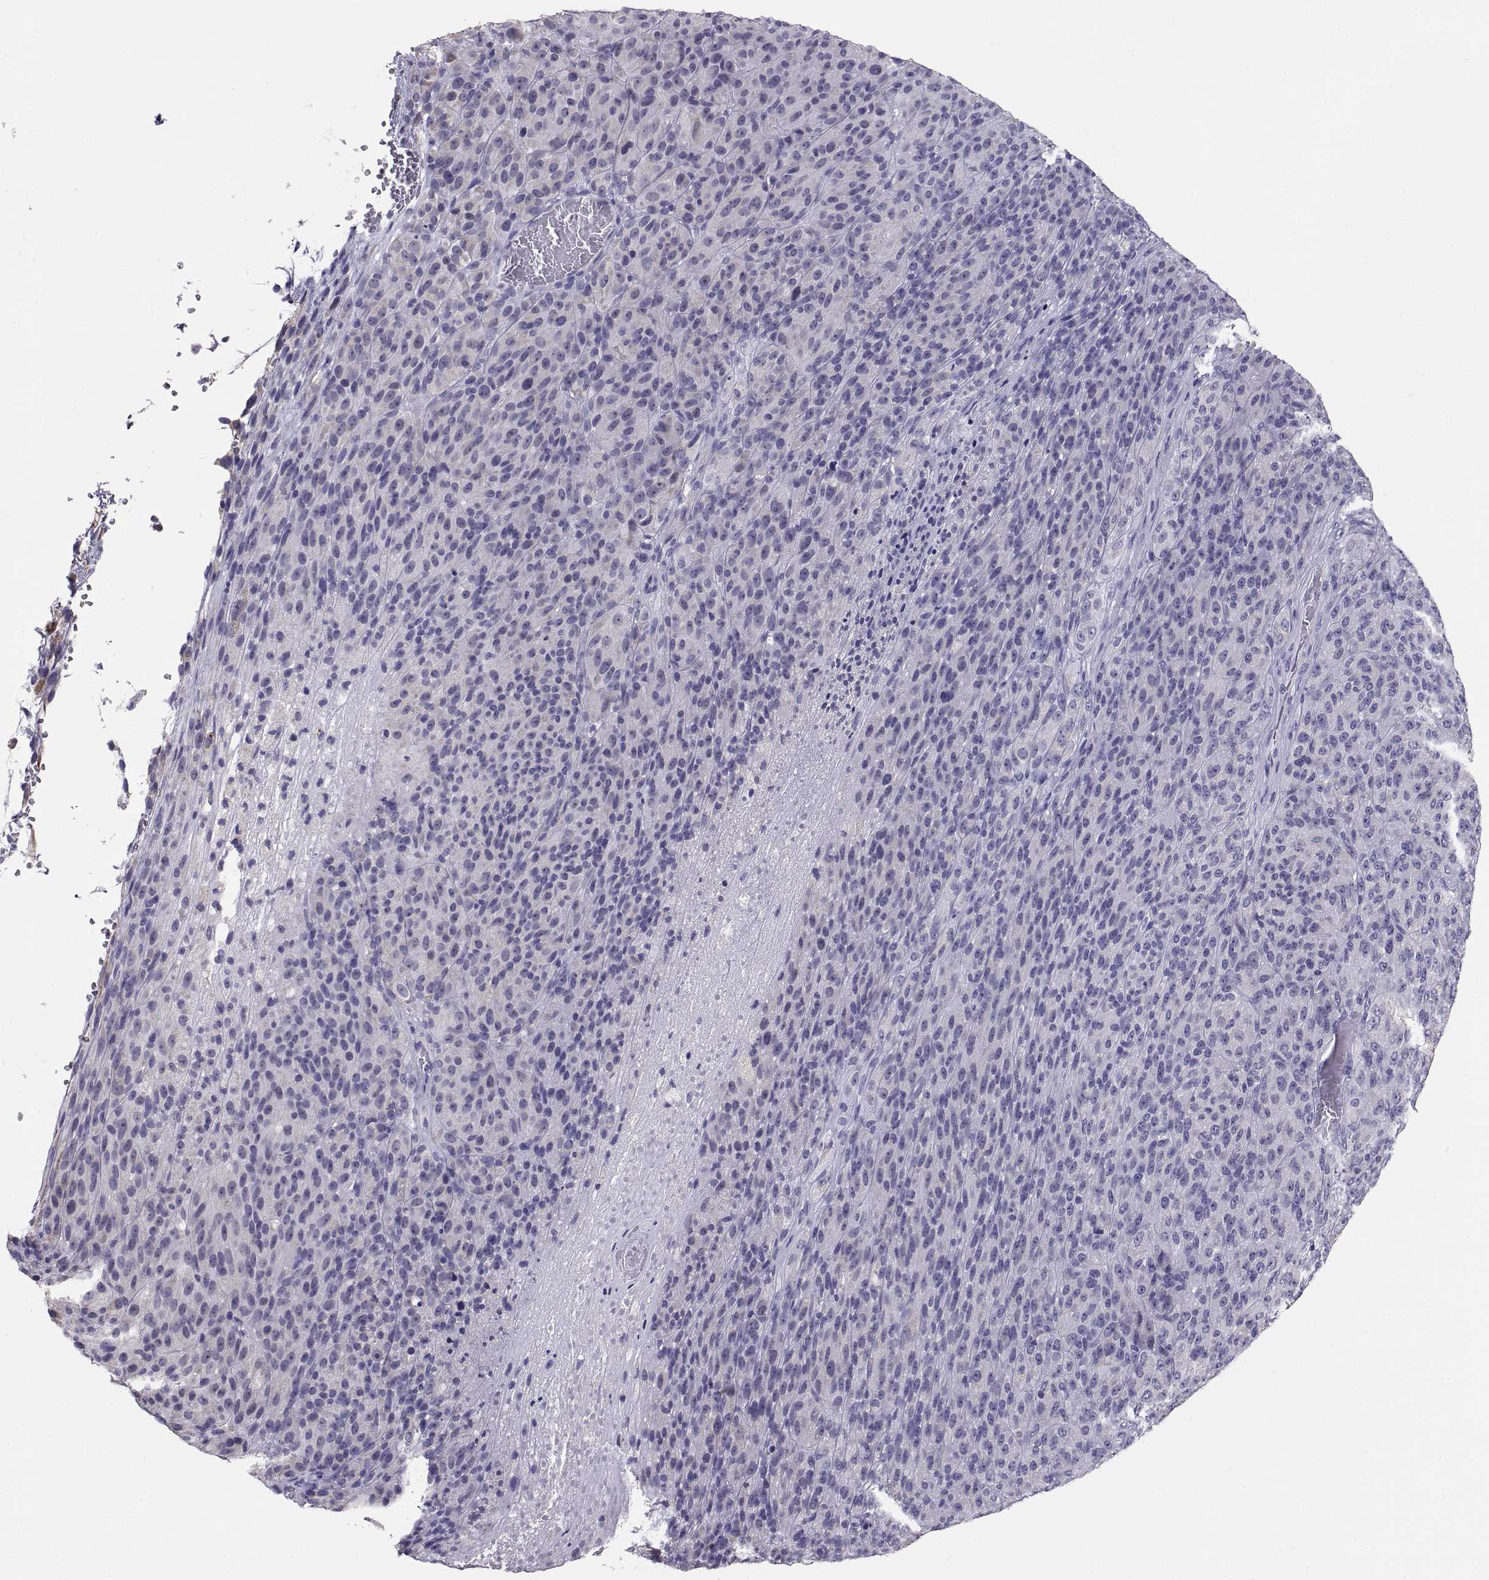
{"staining": {"intensity": "negative", "quantity": "none", "location": "none"}, "tissue": "melanoma", "cell_type": "Tumor cells", "image_type": "cancer", "snomed": [{"axis": "morphology", "description": "Malignant melanoma, Metastatic site"}, {"axis": "topography", "description": "Brain"}], "caption": "A micrograph of human melanoma is negative for staining in tumor cells.", "gene": "TNNC1", "patient": {"sex": "female", "age": 56}}